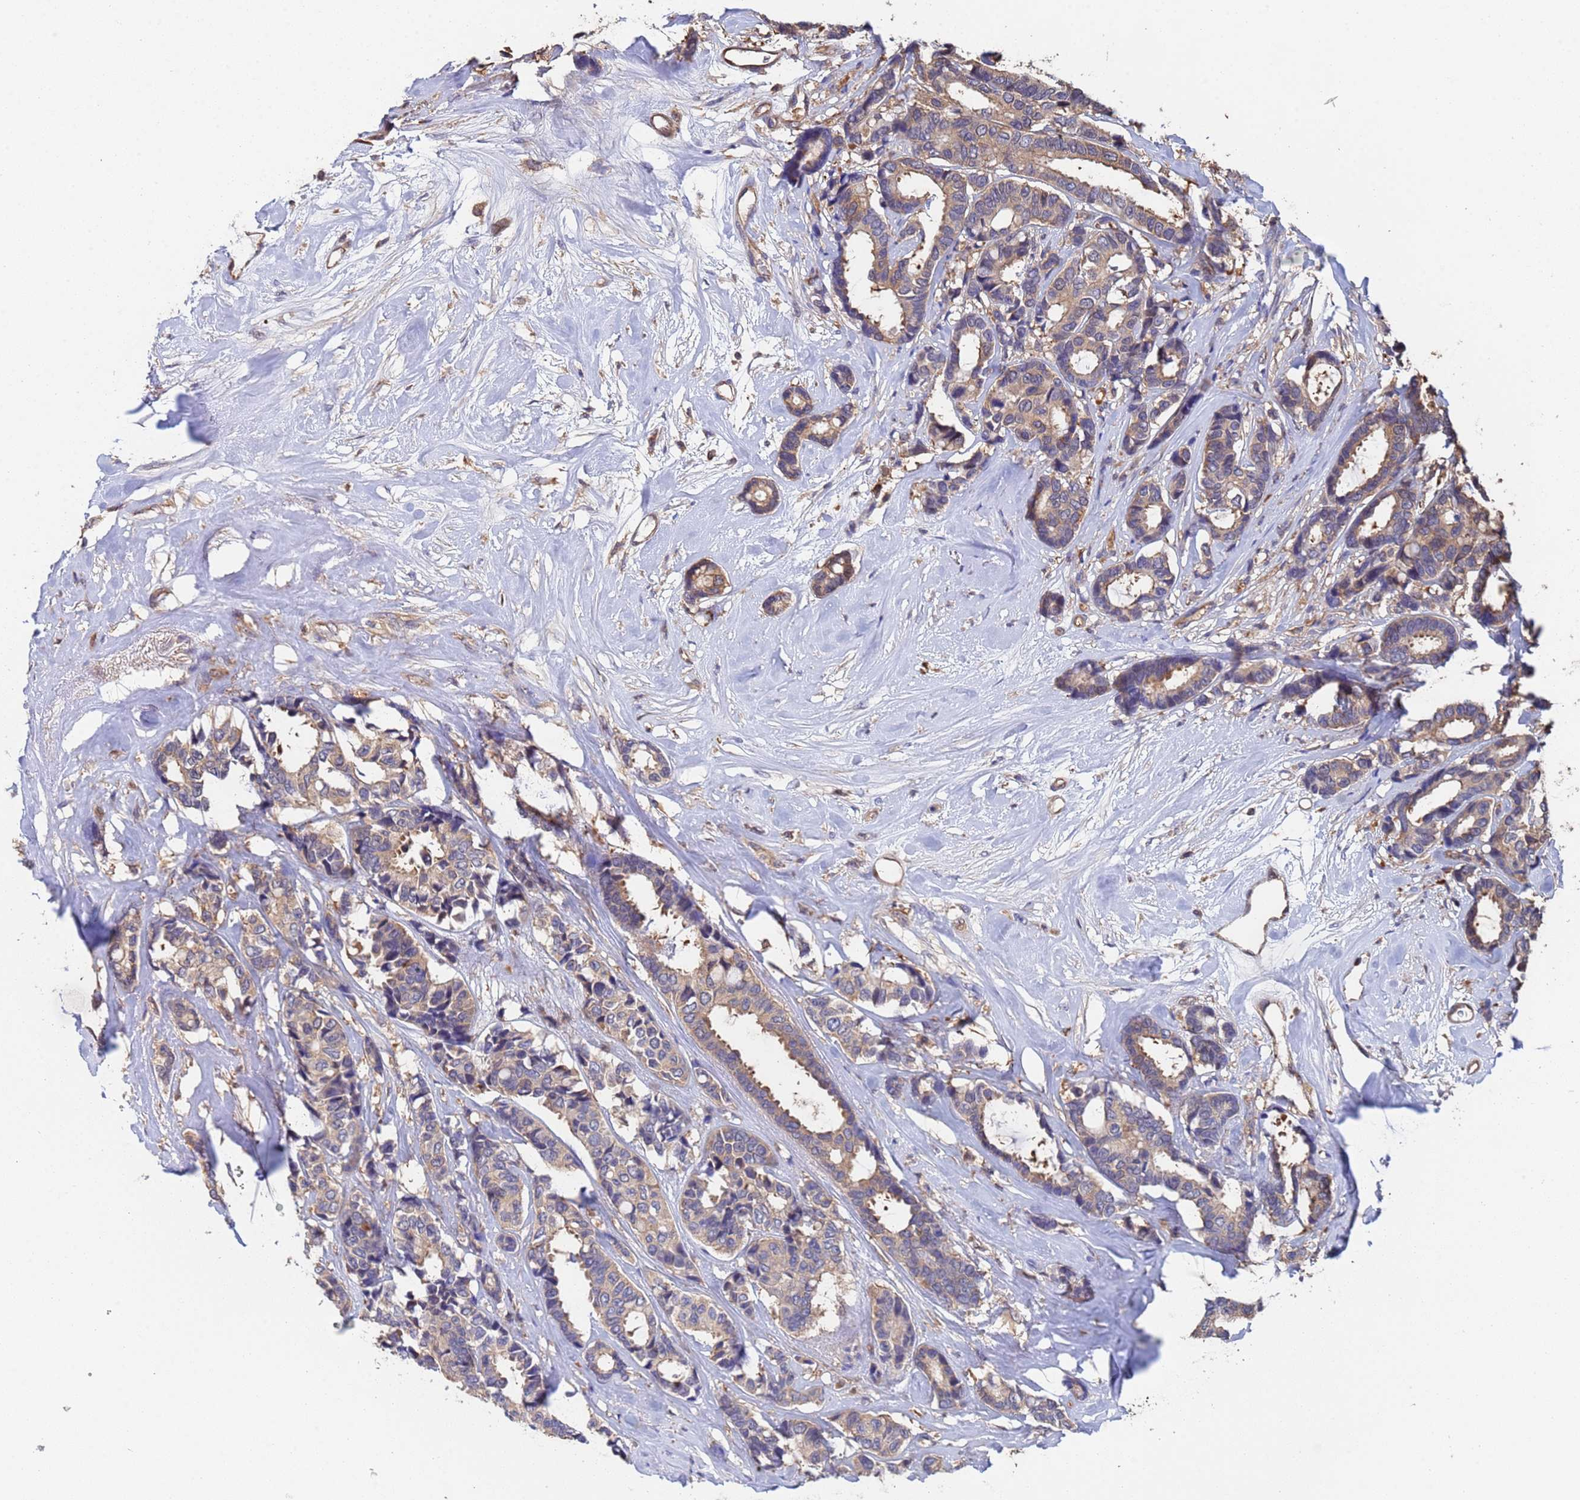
{"staining": {"intensity": "moderate", "quantity": "25%-75%", "location": "cytoplasmic/membranous"}, "tissue": "breast cancer", "cell_type": "Tumor cells", "image_type": "cancer", "snomed": [{"axis": "morphology", "description": "Duct carcinoma"}, {"axis": "topography", "description": "Breast"}], "caption": "The image demonstrates a brown stain indicating the presence of a protein in the cytoplasmic/membranous of tumor cells in breast intraductal carcinoma. Using DAB (3,3'-diaminobenzidine) (brown) and hematoxylin (blue) stains, captured at high magnification using brightfield microscopy.", "gene": "FAM25A", "patient": {"sex": "female", "age": 87}}